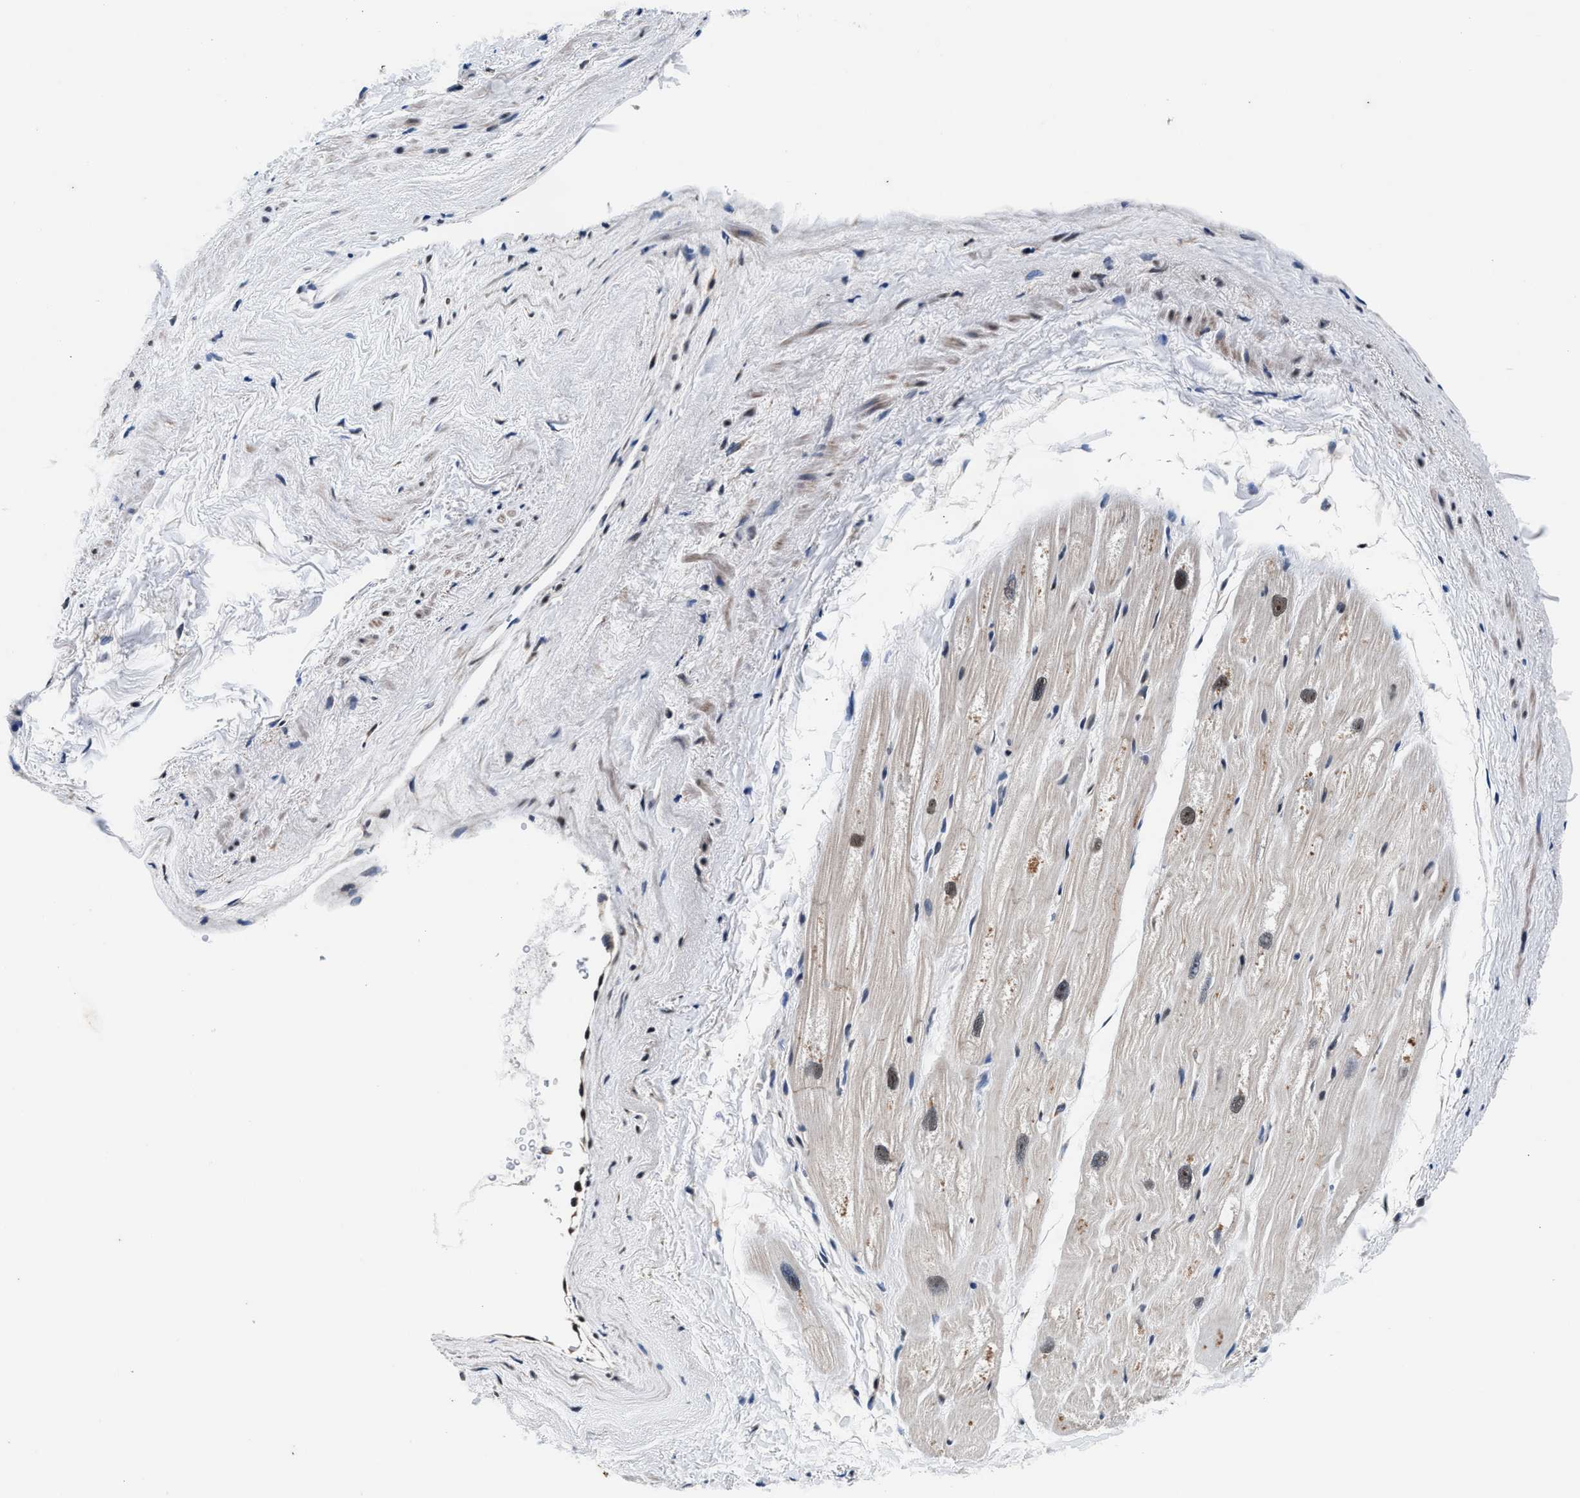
{"staining": {"intensity": "weak", "quantity": ">75%", "location": "cytoplasmic/membranous,nuclear"}, "tissue": "heart muscle", "cell_type": "Cardiomyocytes", "image_type": "normal", "snomed": [{"axis": "morphology", "description": "Normal tissue, NOS"}, {"axis": "topography", "description": "Heart"}], "caption": "A brown stain labels weak cytoplasmic/membranous,nuclear staining of a protein in cardiomyocytes of normal heart muscle.", "gene": "USP16", "patient": {"sex": "male", "age": 49}}